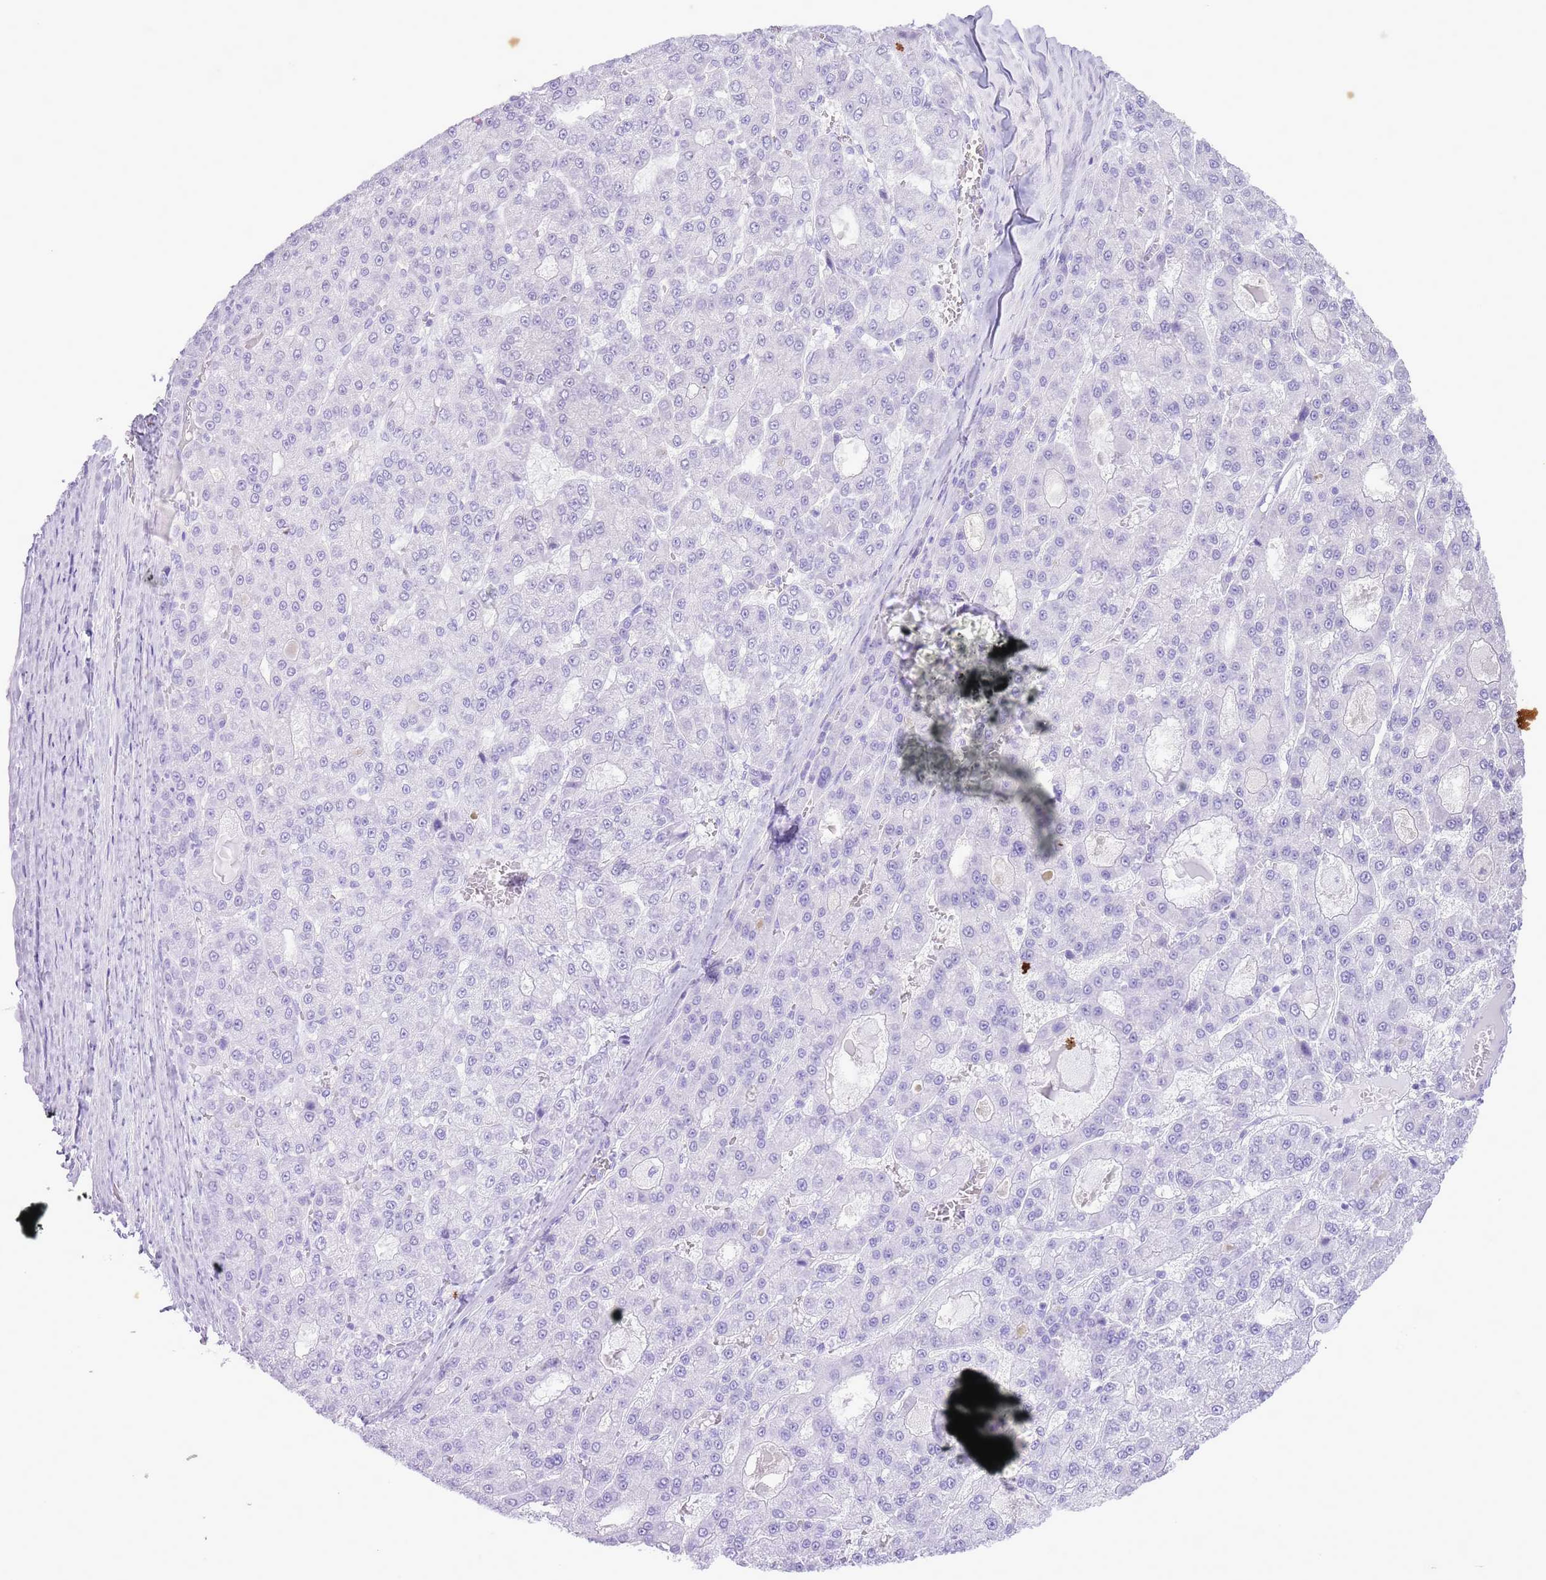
{"staining": {"intensity": "negative", "quantity": "none", "location": "none"}, "tissue": "liver cancer", "cell_type": "Tumor cells", "image_type": "cancer", "snomed": [{"axis": "morphology", "description": "Carcinoma, Hepatocellular, NOS"}, {"axis": "topography", "description": "Liver"}], "caption": "An image of human liver cancer (hepatocellular carcinoma) is negative for staining in tumor cells.", "gene": "GMNN", "patient": {"sex": "male", "age": 70}}